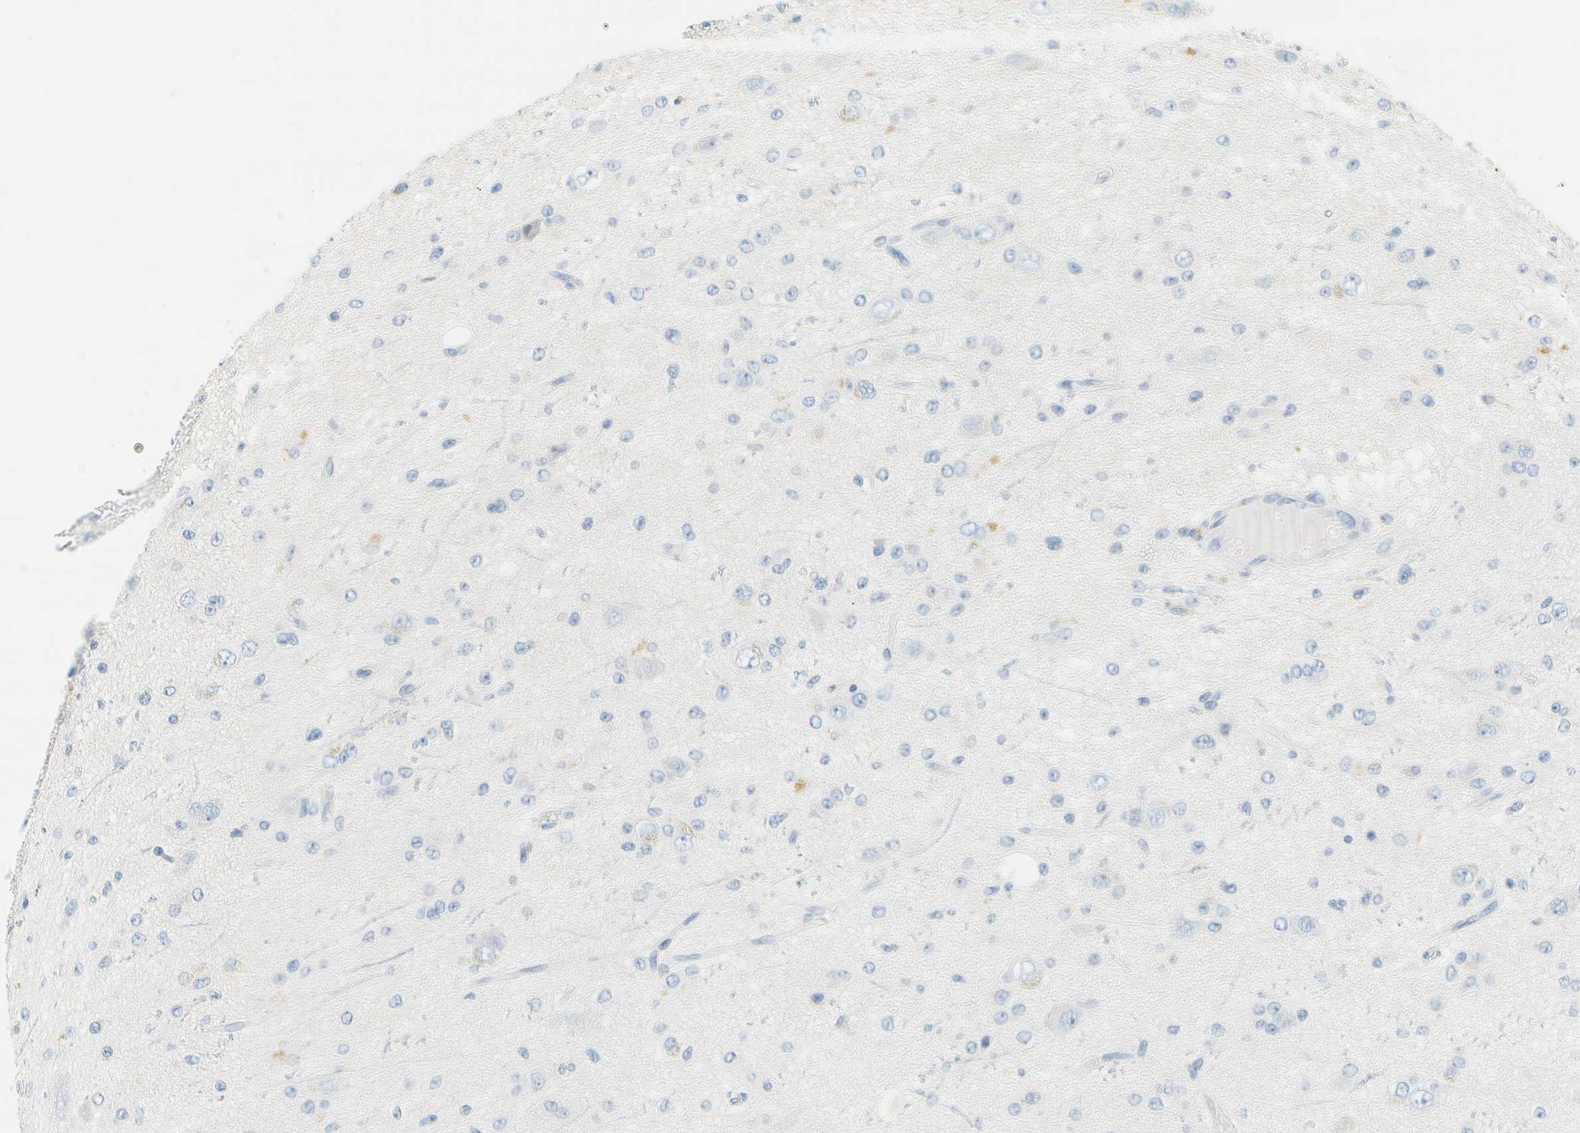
{"staining": {"intensity": "negative", "quantity": "none", "location": "none"}, "tissue": "glioma", "cell_type": "Tumor cells", "image_type": "cancer", "snomed": [{"axis": "morphology", "description": "Glioma, malignant, High grade"}, {"axis": "topography", "description": "pancreas cauda"}], "caption": "High-grade glioma (malignant) was stained to show a protein in brown. There is no significant staining in tumor cells. (Immunohistochemistry, brightfield microscopy, high magnification).", "gene": "SMYD5", "patient": {"sex": "male", "age": 60}}